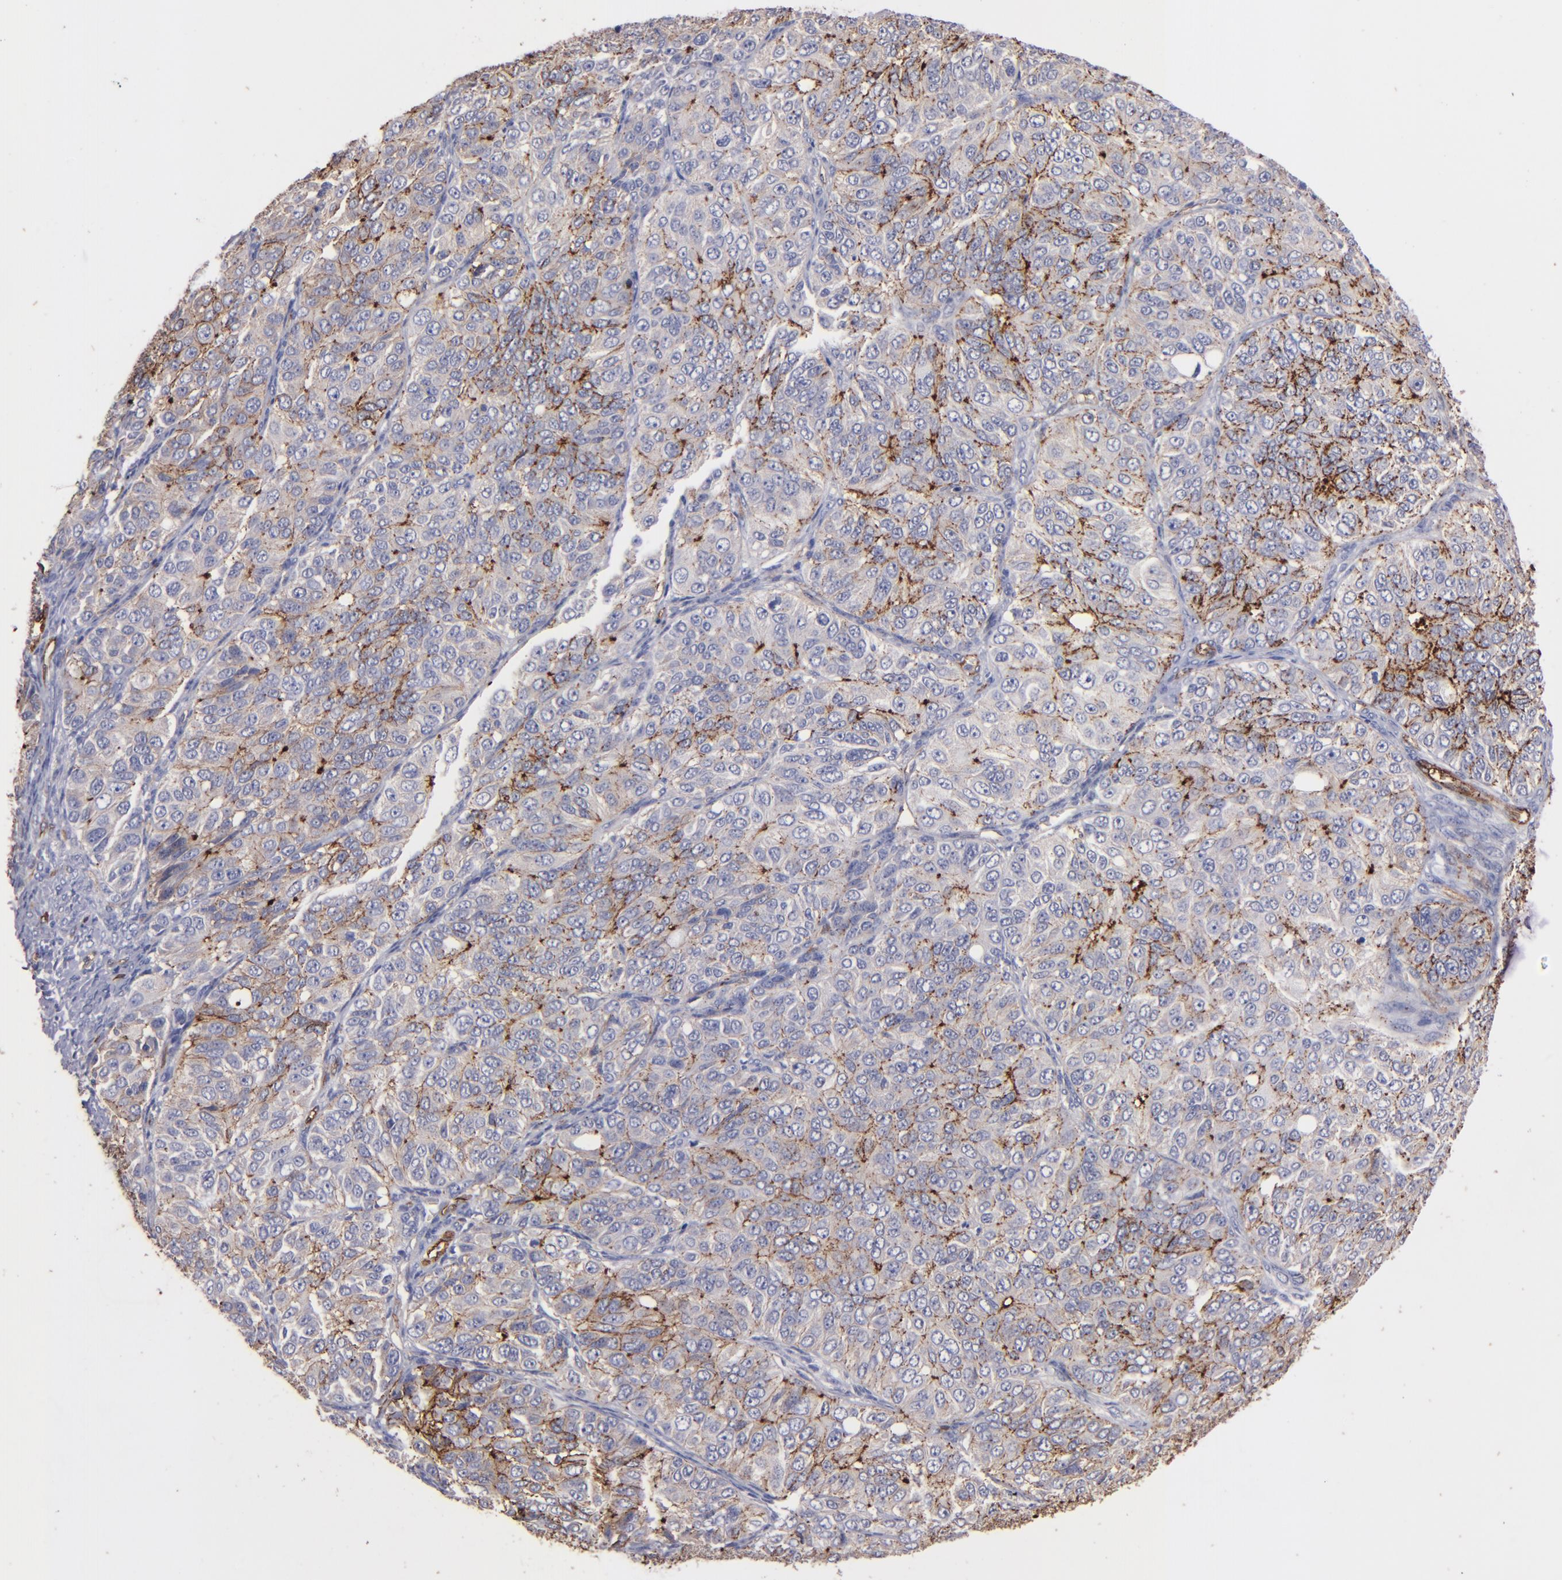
{"staining": {"intensity": "moderate", "quantity": "25%-75%", "location": "cytoplasmic/membranous"}, "tissue": "ovarian cancer", "cell_type": "Tumor cells", "image_type": "cancer", "snomed": [{"axis": "morphology", "description": "Carcinoma, endometroid"}, {"axis": "topography", "description": "Ovary"}], "caption": "Immunohistochemistry histopathology image of human ovarian cancer (endometroid carcinoma) stained for a protein (brown), which reveals medium levels of moderate cytoplasmic/membranous expression in approximately 25%-75% of tumor cells.", "gene": "CLDN5", "patient": {"sex": "female", "age": 51}}